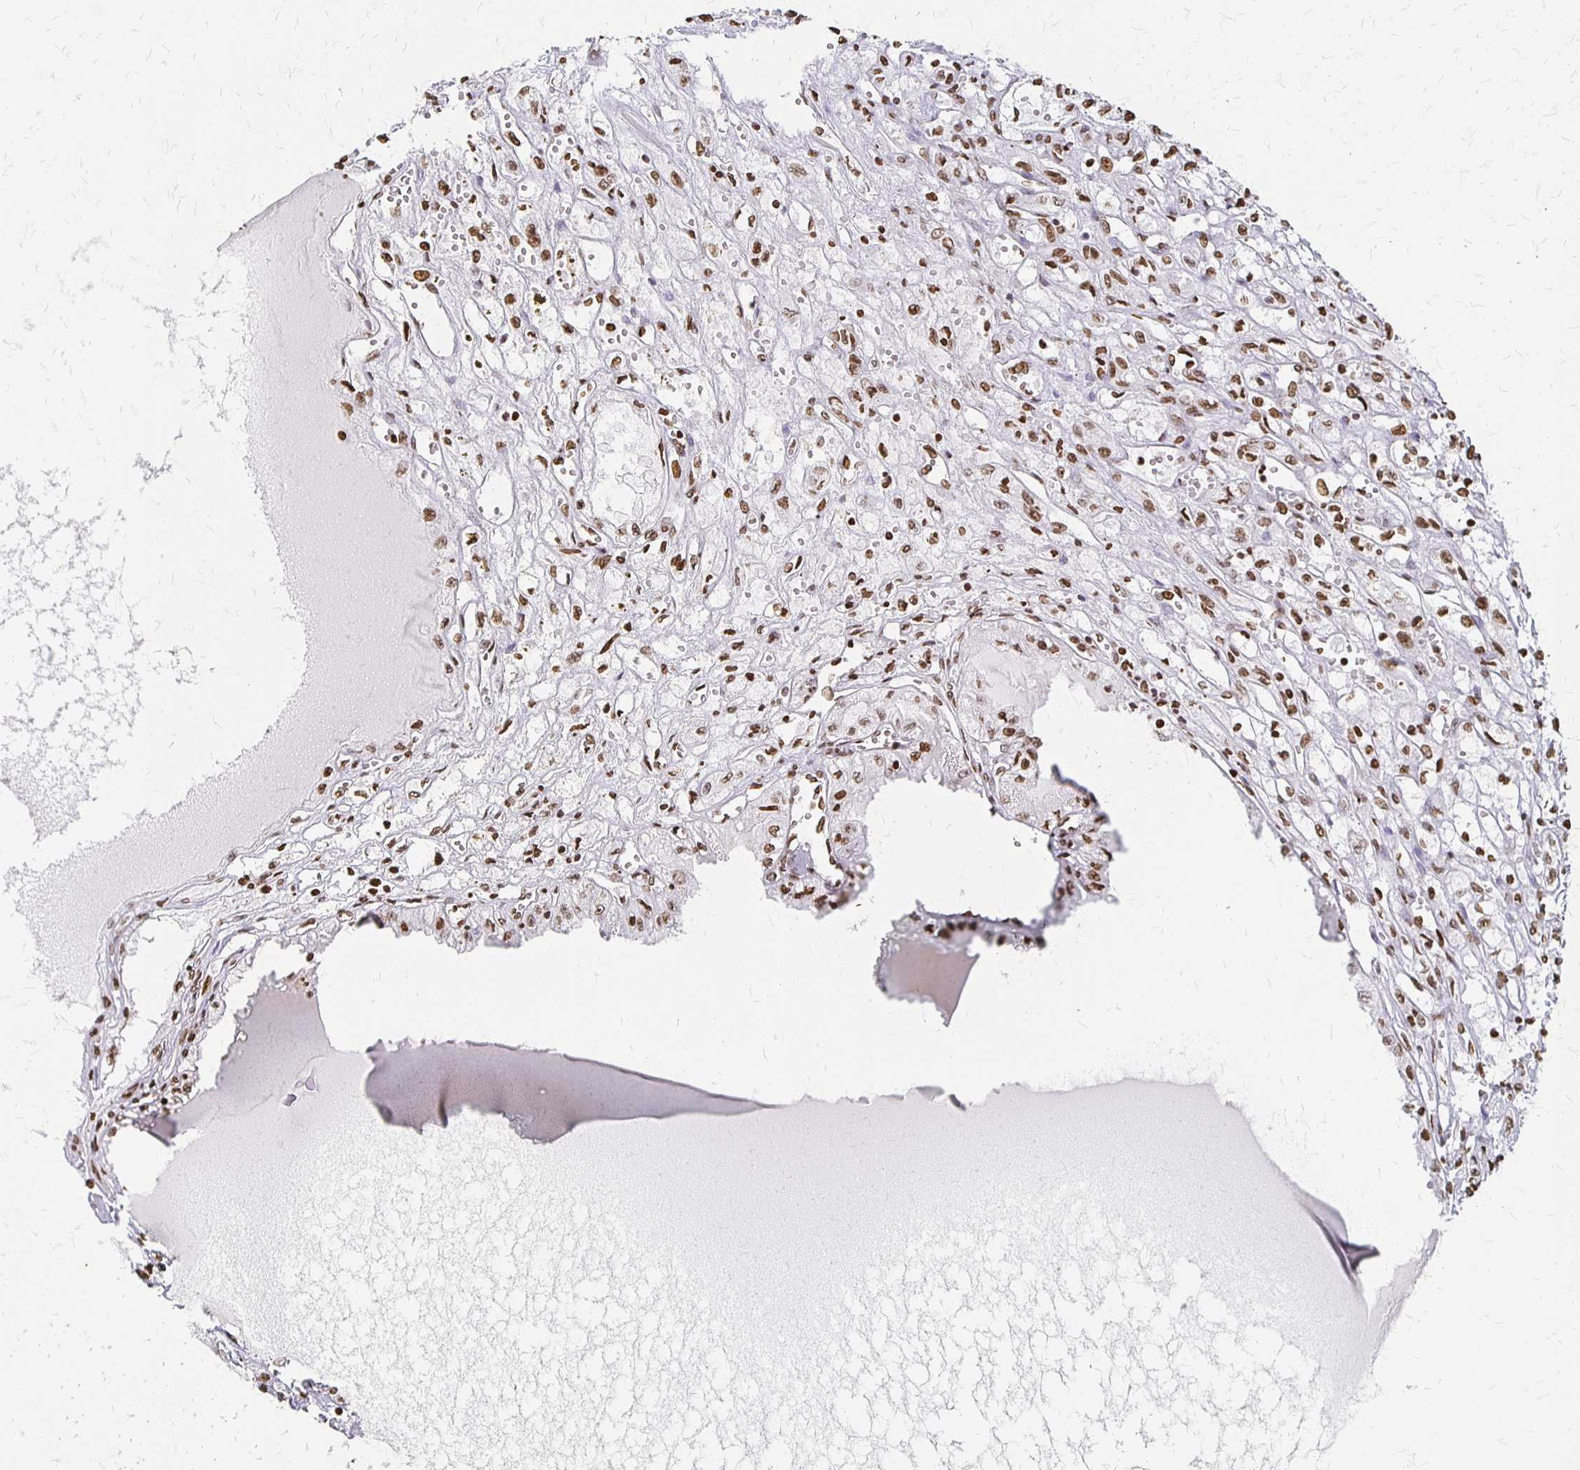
{"staining": {"intensity": "moderate", "quantity": ">75%", "location": "nuclear"}, "tissue": "renal cancer", "cell_type": "Tumor cells", "image_type": "cancer", "snomed": [{"axis": "morphology", "description": "Adenocarcinoma, NOS"}, {"axis": "topography", "description": "Kidney"}], "caption": "Renal cancer stained with a protein marker exhibits moderate staining in tumor cells.", "gene": "ZNF280C", "patient": {"sex": "male", "age": 56}}